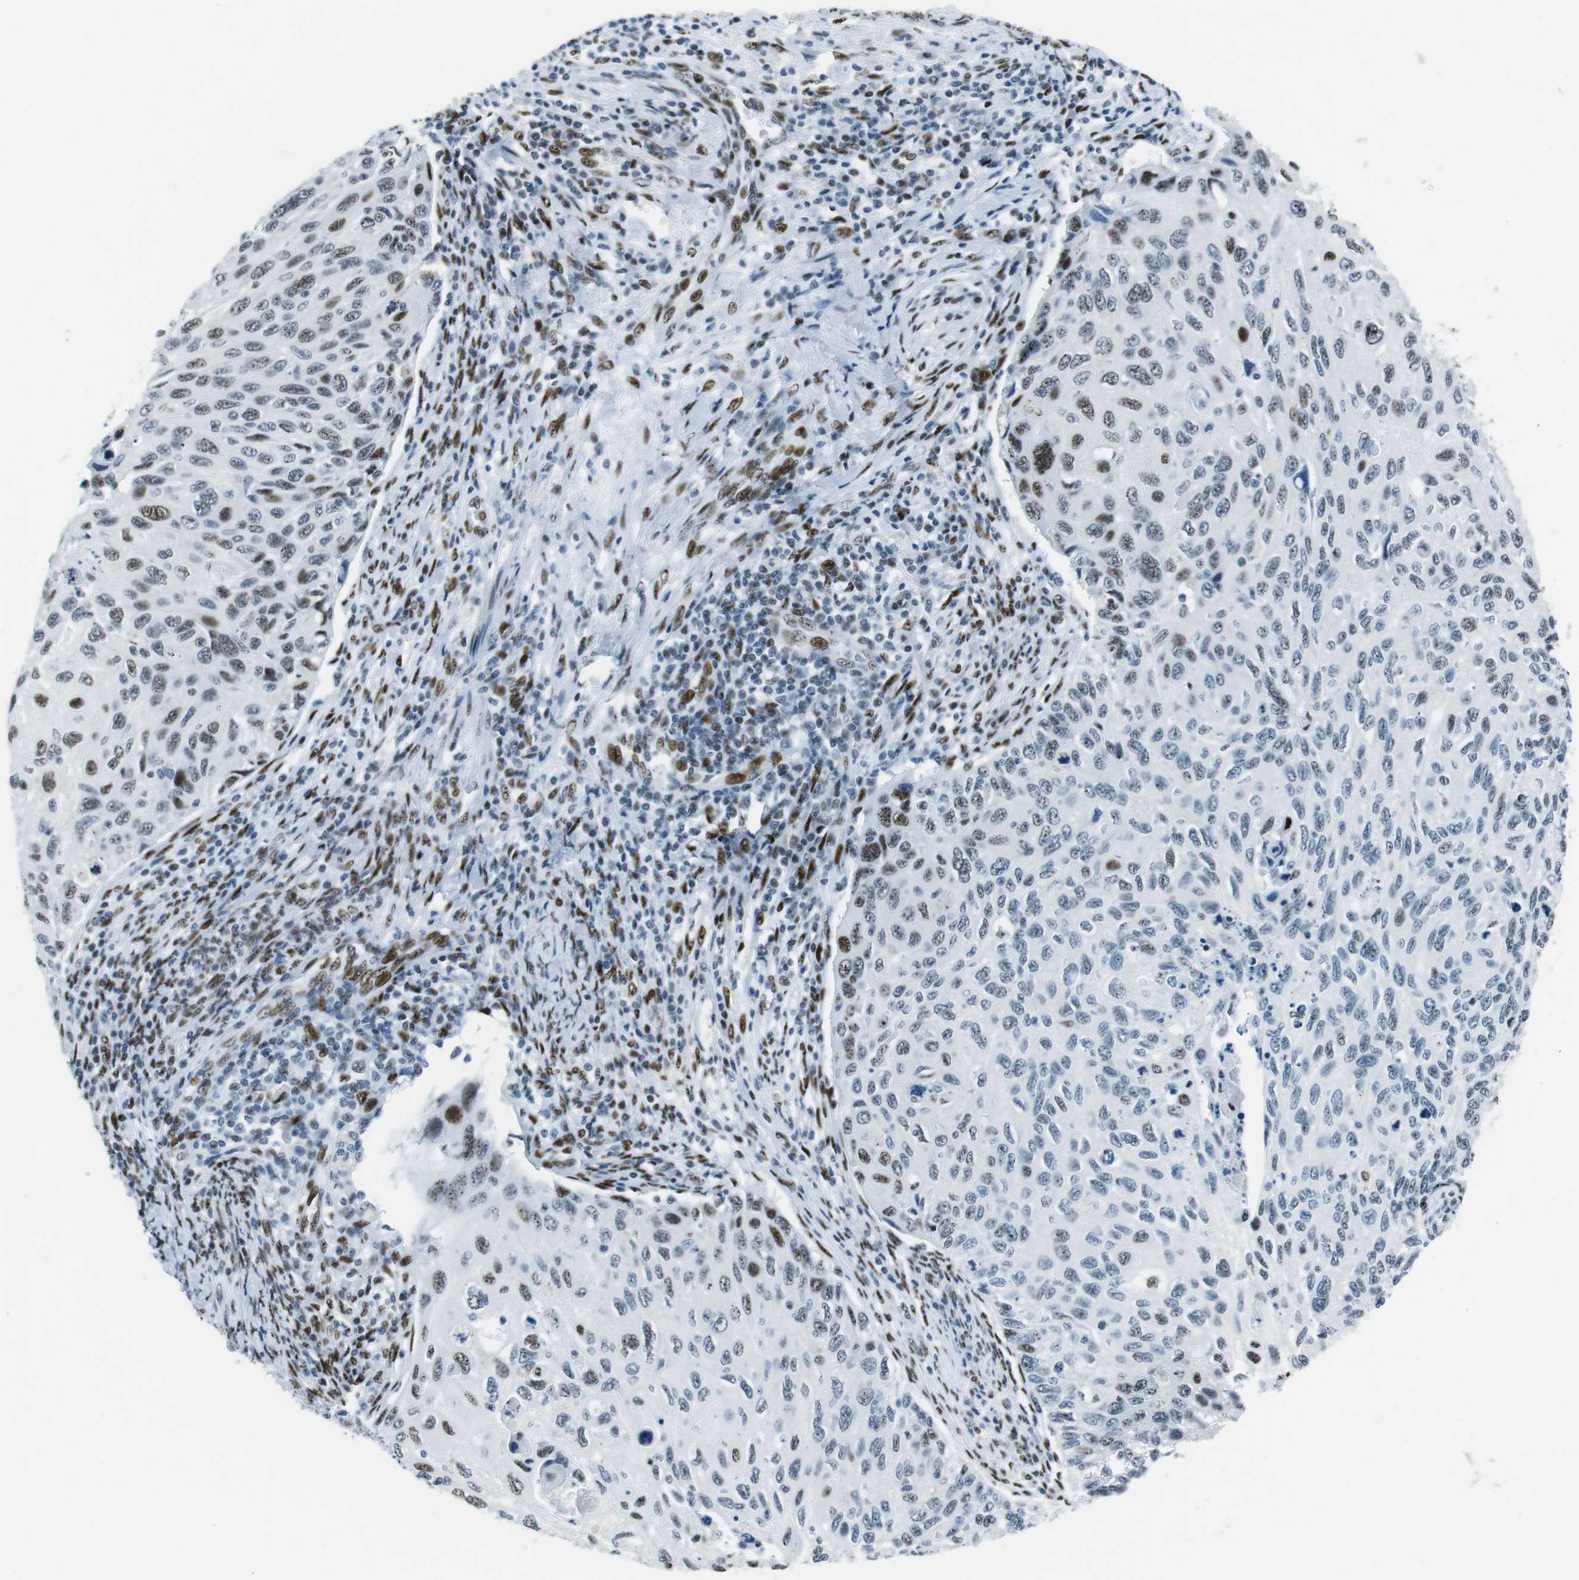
{"staining": {"intensity": "moderate", "quantity": "25%-75%", "location": "nuclear"}, "tissue": "cervical cancer", "cell_type": "Tumor cells", "image_type": "cancer", "snomed": [{"axis": "morphology", "description": "Squamous cell carcinoma, NOS"}, {"axis": "topography", "description": "Cervix"}], "caption": "Immunohistochemistry of cervical cancer reveals medium levels of moderate nuclear expression in approximately 25%-75% of tumor cells. The staining was performed using DAB to visualize the protein expression in brown, while the nuclei were stained in blue with hematoxylin (Magnification: 20x).", "gene": "PML", "patient": {"sex": "female", "age": 70}}